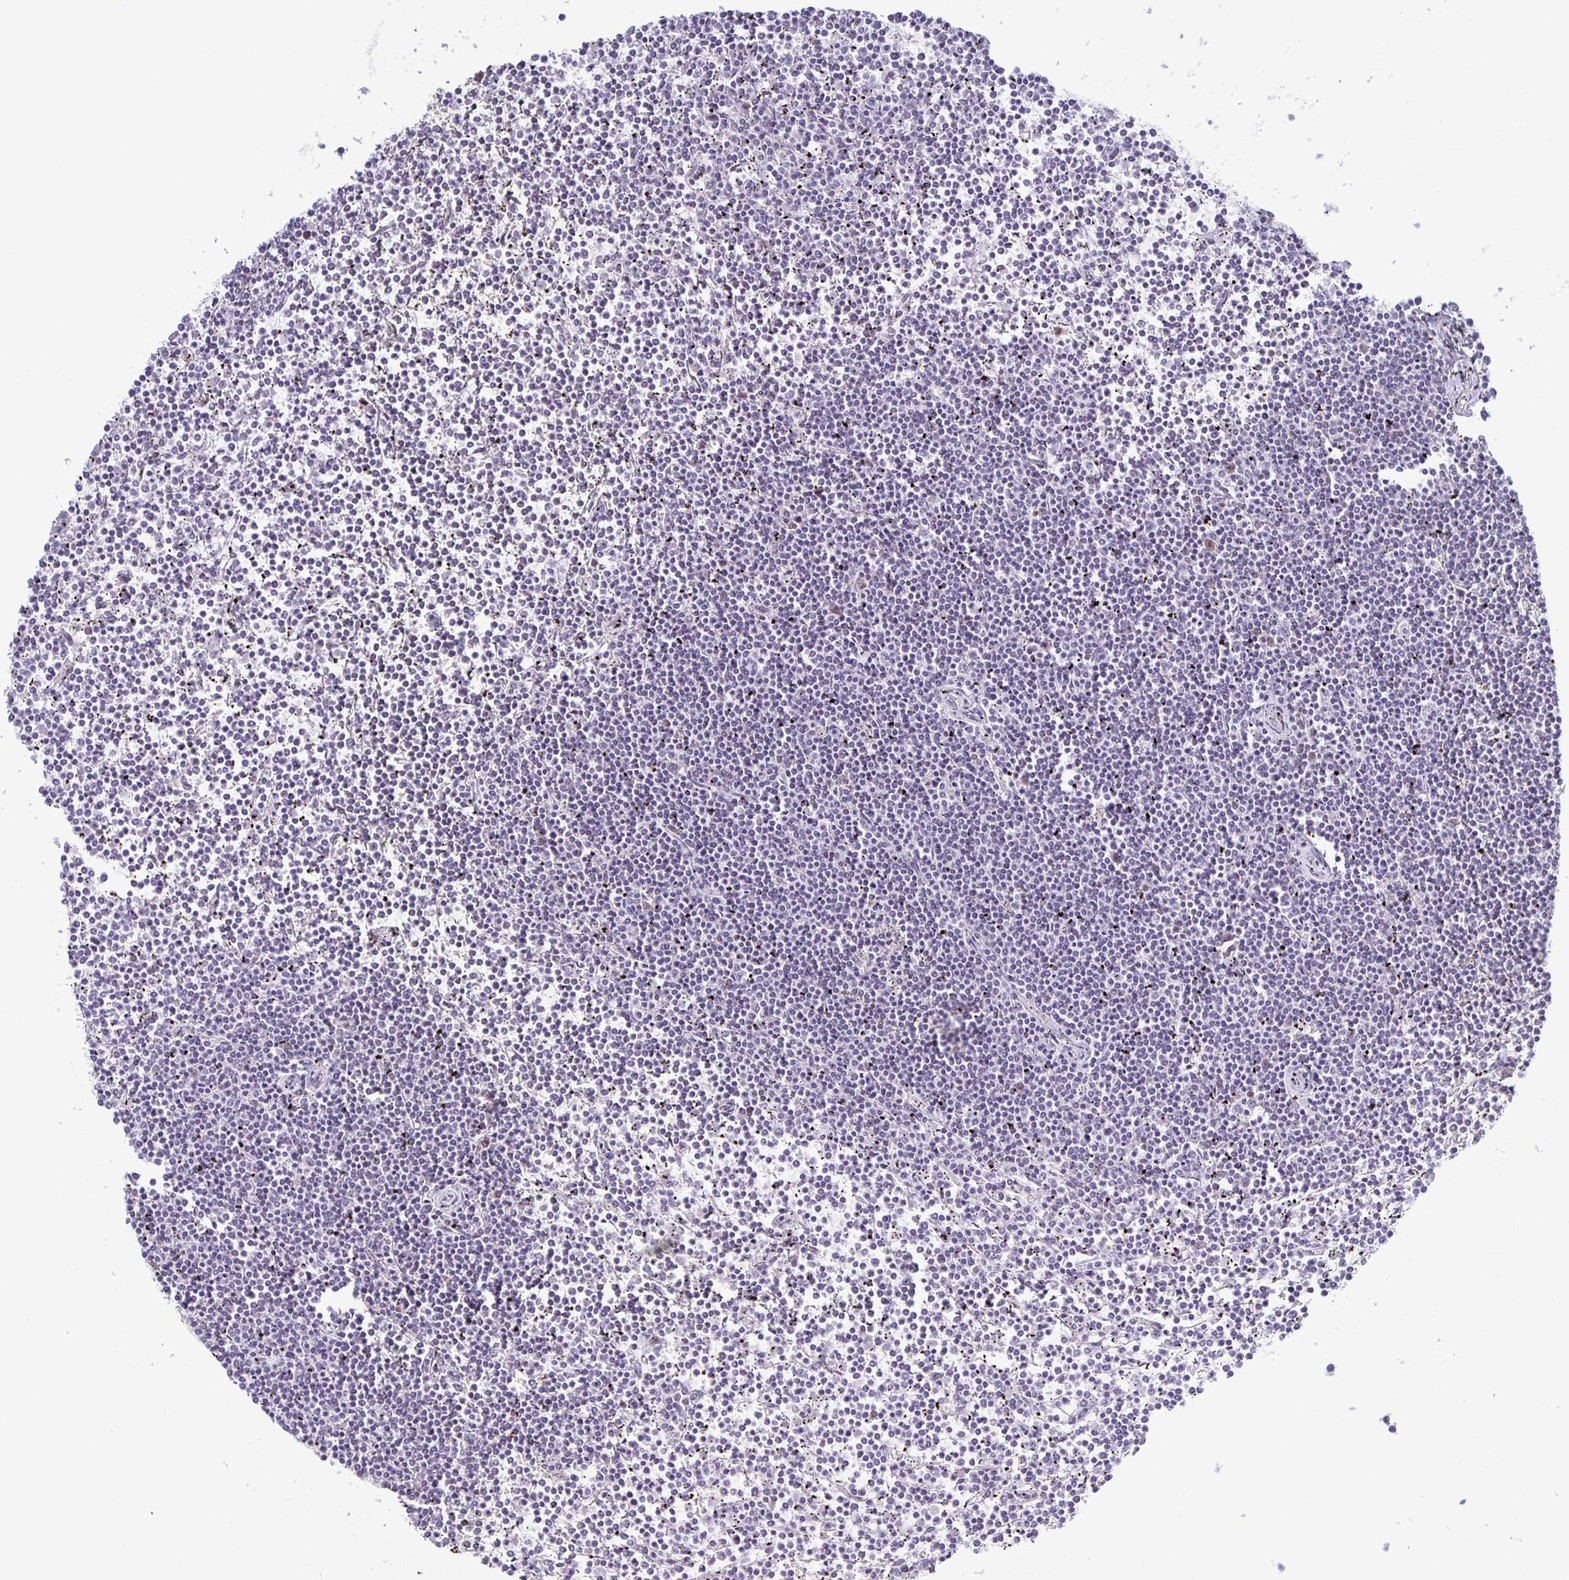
{"staining": {"intensity": "negative", "quantity": "none", "location": "none"}, "tissue": "lymphoma", "cell_type": "Tumor cells", "image_type": "cancer", "snomed": [{"axis": "morphology", "description": "Malignant lymphoma, non-Hodgkin's type, Low grade"}, {"axis": "topography", "description": "Spleen"}], "caption": "DAB immunohistochemical staining of human malignant lymphoma, non-Hodgkin's type (low-grade) displays no significant staining in tumor cells.", "gene": "JUND", "patient": {"sex": "female", "age": 19}}